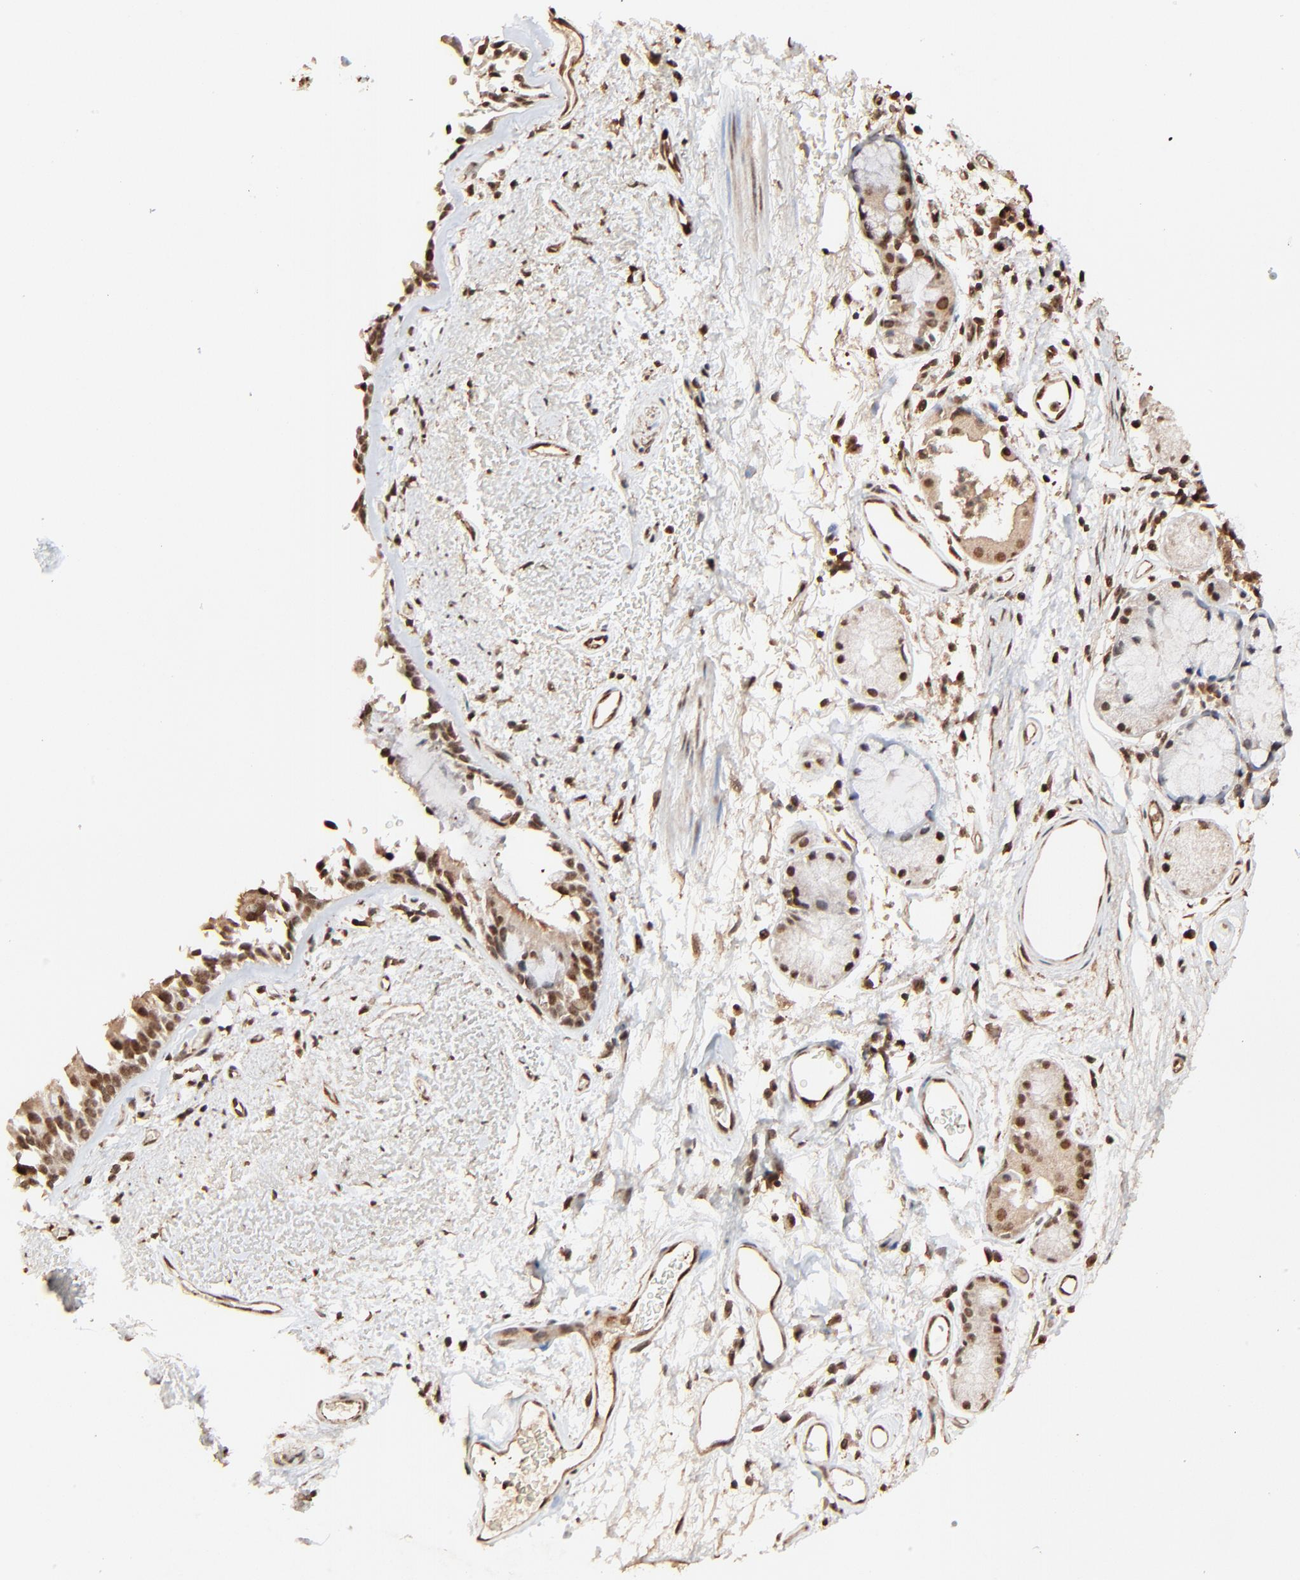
{"staining": {"intensity": "moderate", "quantity": ">75%", "location": "cytoplasmic/membranous,nuclear"}, "tissue": "bronchus", "cell_type": "Respiratory epithelial cells", "image_type": "normal", "snomed": [{"axis": "morphology", "description": "Normal tissue, NOS"}, {"axis": "morphology", "description": "Adenocarcinoma, NOS"}, {"axis": "topography", "description": "Bronchus"}, {"axis": "topography", "description": "Lung"}], "caption": "Bronchus stained with a brown dye reveals moderate cytoplasmic/membranous,nuclear positive expression in about >75% of respiratory epithelial cells.", "gene": "FAM227A", "patient": {"sex": "male", "age": 71}}